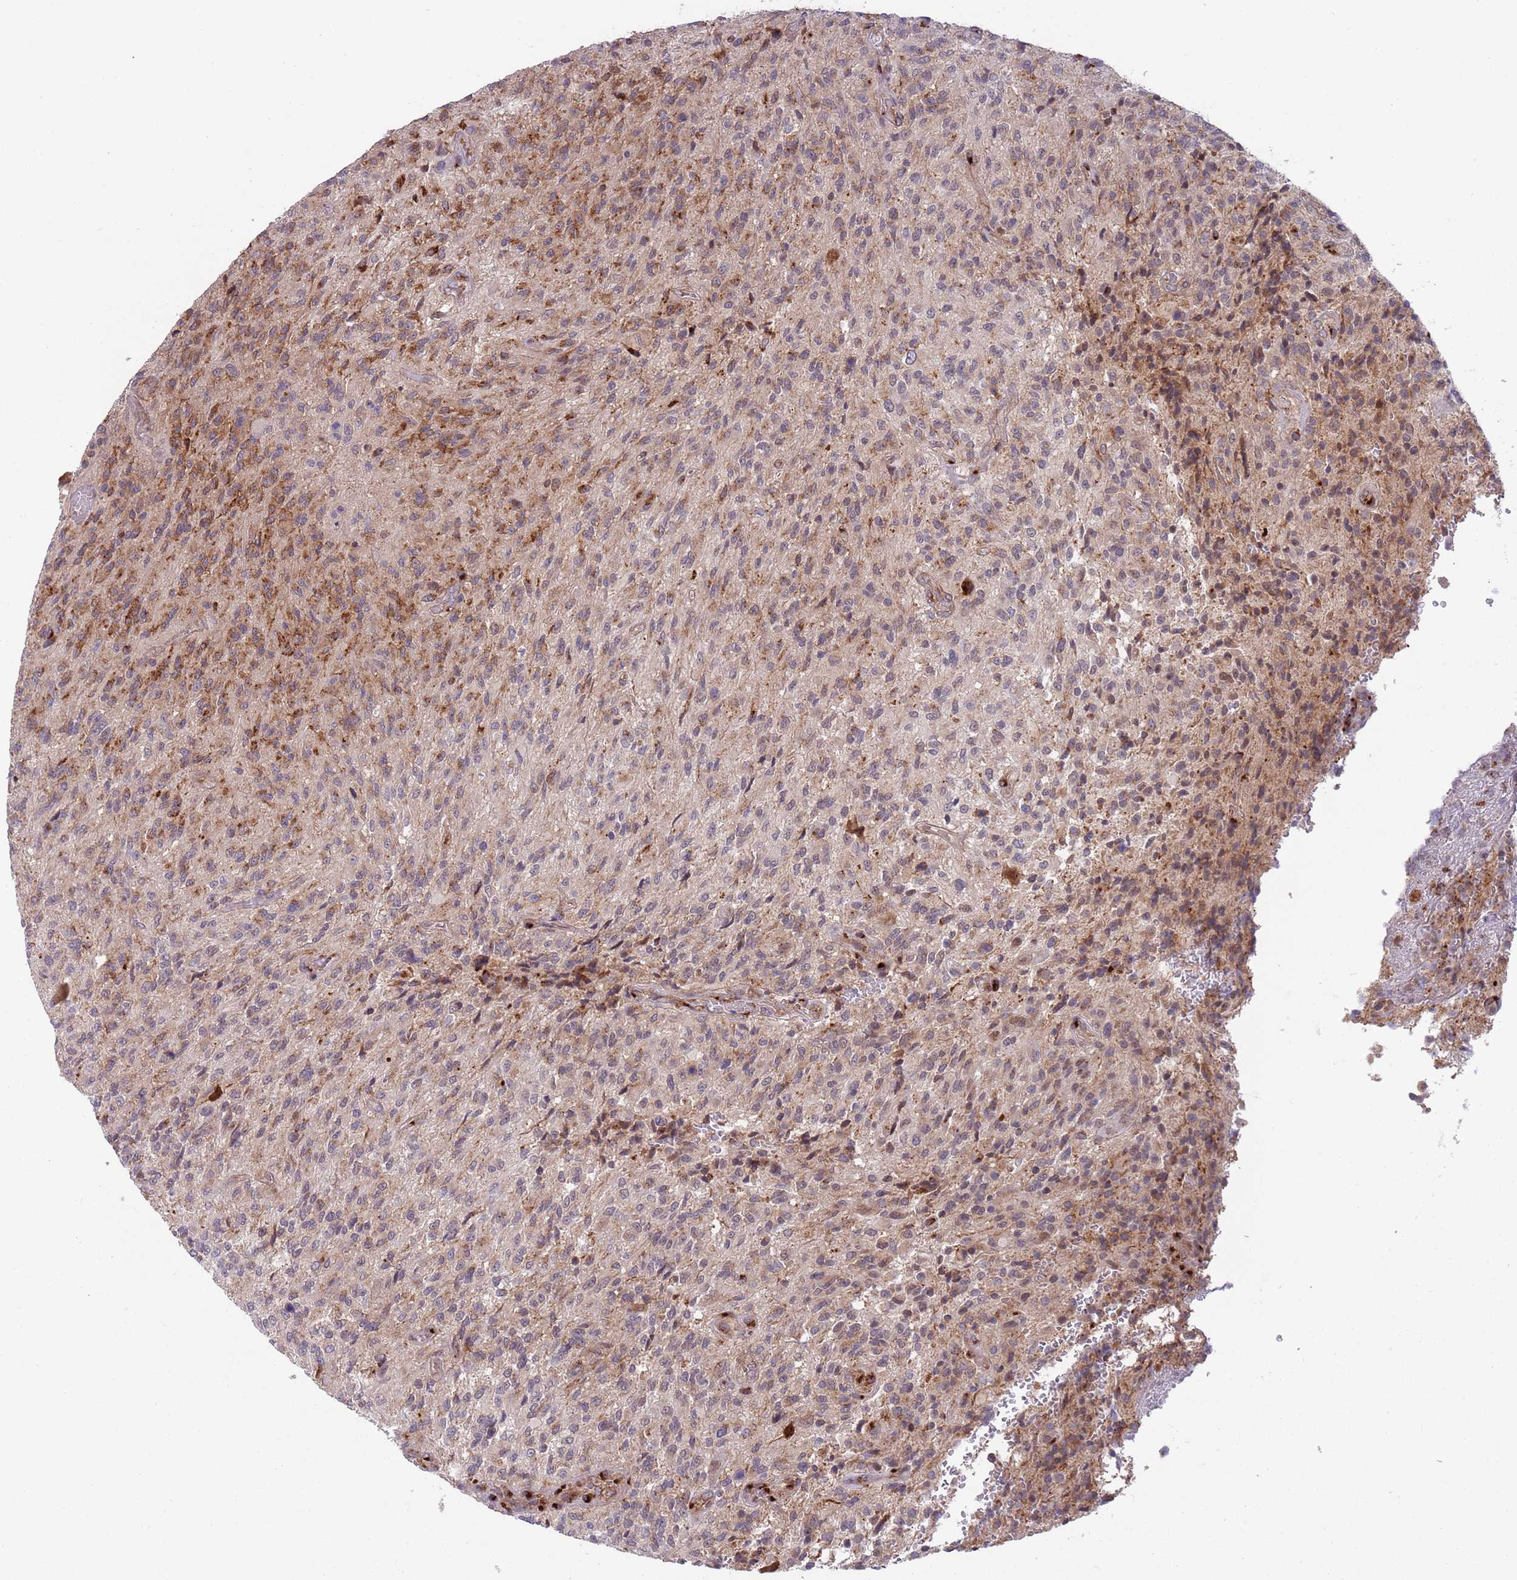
{"staining": {"intensity": "moderate", "quantity": "25%-75%", "location": "cytoplasmic/membranous"}, "tissue": "glioma", "cell_type": "Tumor cells", "image_type": "cancer", "snomed": [{"axis": "morphology", "description": "Normal tissue, NOS"}, {"axis": "morphology", "description": "Glioma, malignant, High grade"}, {"axis": "topography", "description": "Cerebral cortex"}], "caption": "DAB immunohistochemical staining of human glioma exhibits moderate cytoplasmic/membranous protein staining in approximately 25%-75% of tumor cells. (IHC, brightfield microscopy, high magnification).", "gene": "BTBD7", "patient": {"sex": "male", "age": 56}}